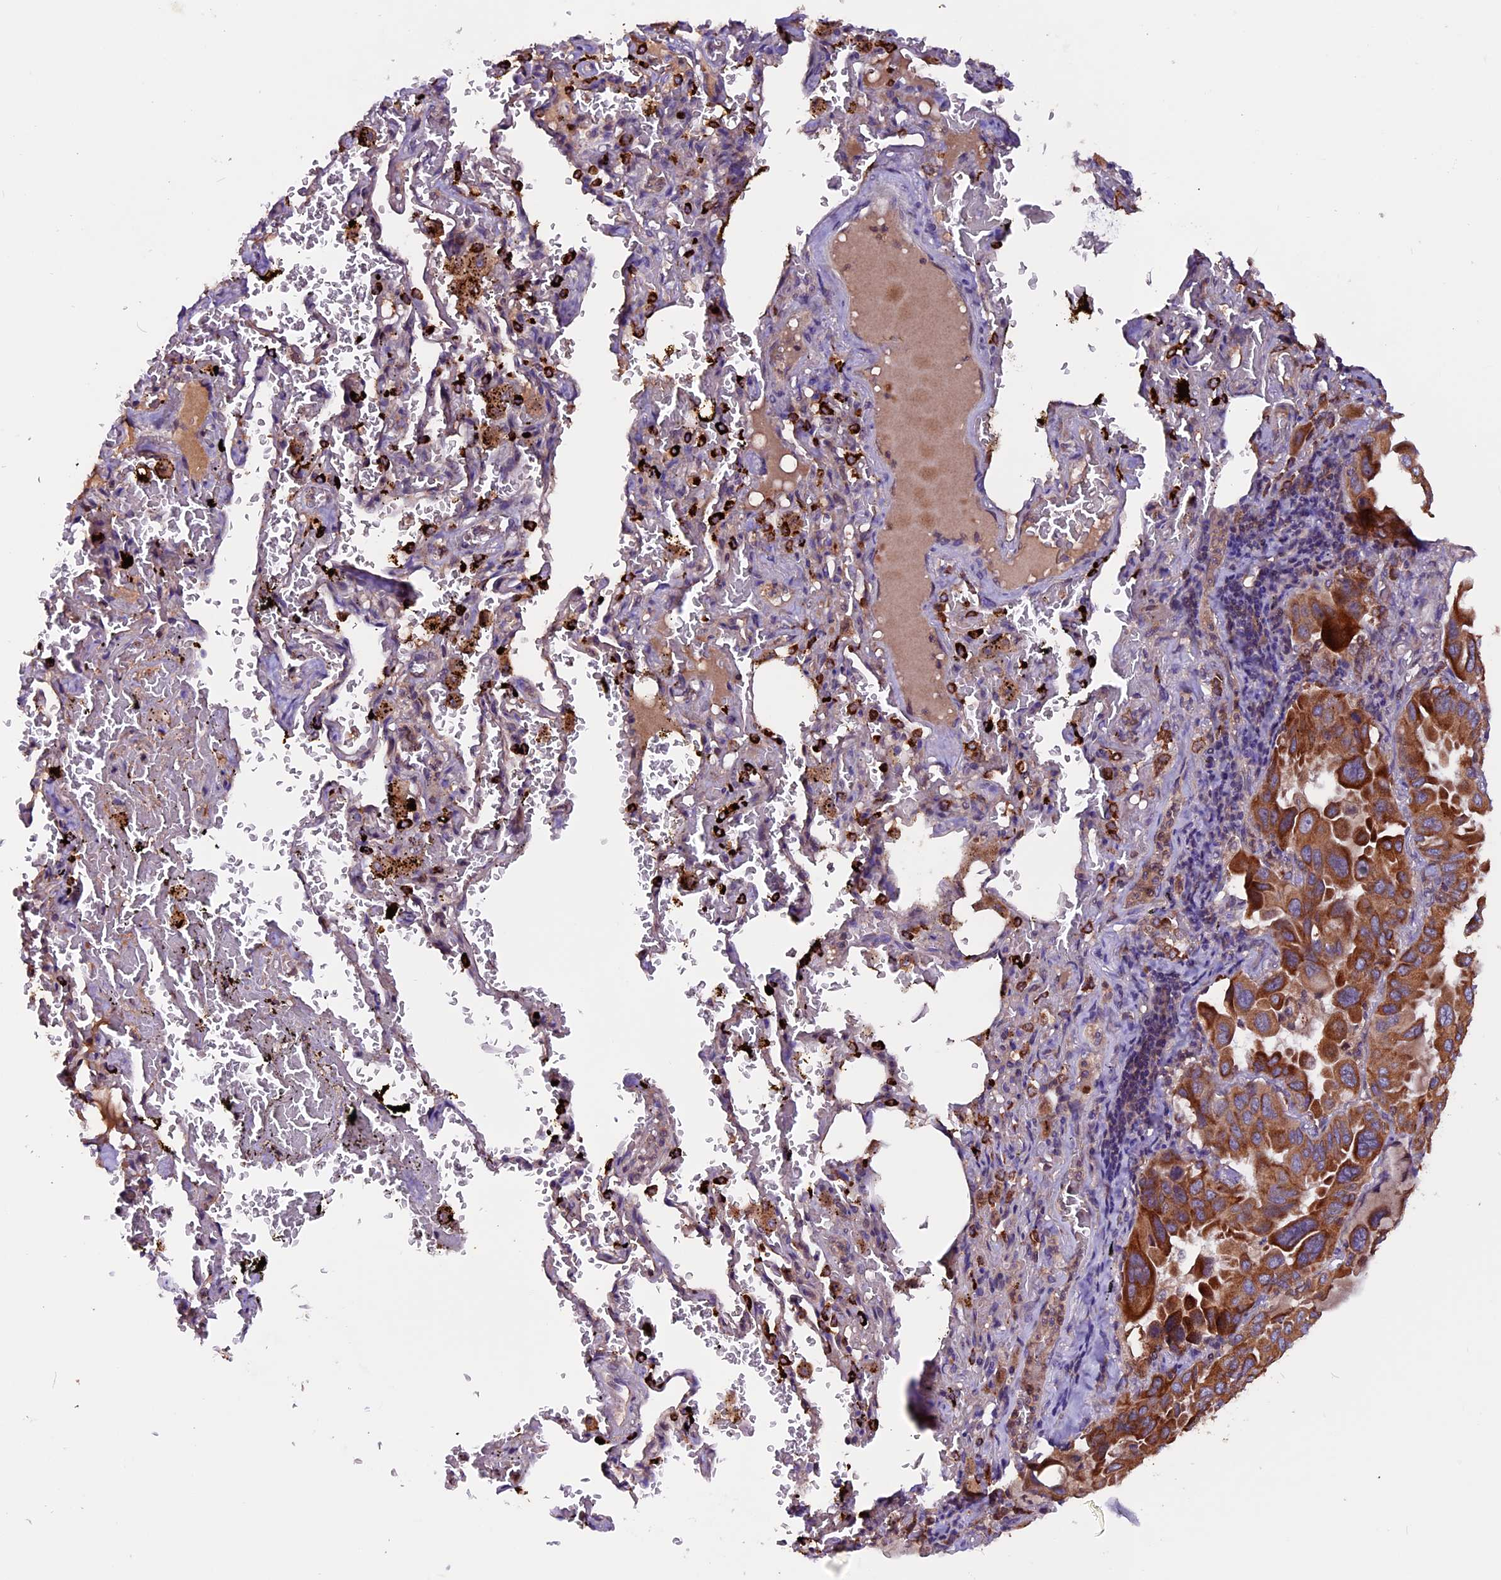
{"staining": {"intensity": "moderate", "quantity": ">75%", "location": "cytoplasmic/membranous"}, "tissue": "lung cancer", "cell_type": "Tumor cells", "image_type": "cancer", "snomed": [{"axis": "morphology", "description": "Adenocarcinoma, NOS"}, {"axis": "topography", "description": "Lung"}], "caption": "High-magnification brightfield microscopy of lung adenocarcinoma stained with DAB (brown) and counterstained with hematoxylin (blue). tumor cells exhibit moderate cytoplasmic/membranous staining is present in about>75% of cells.", "gene": "ZNF598", "patient": {"sex": "male", "age": 64}}